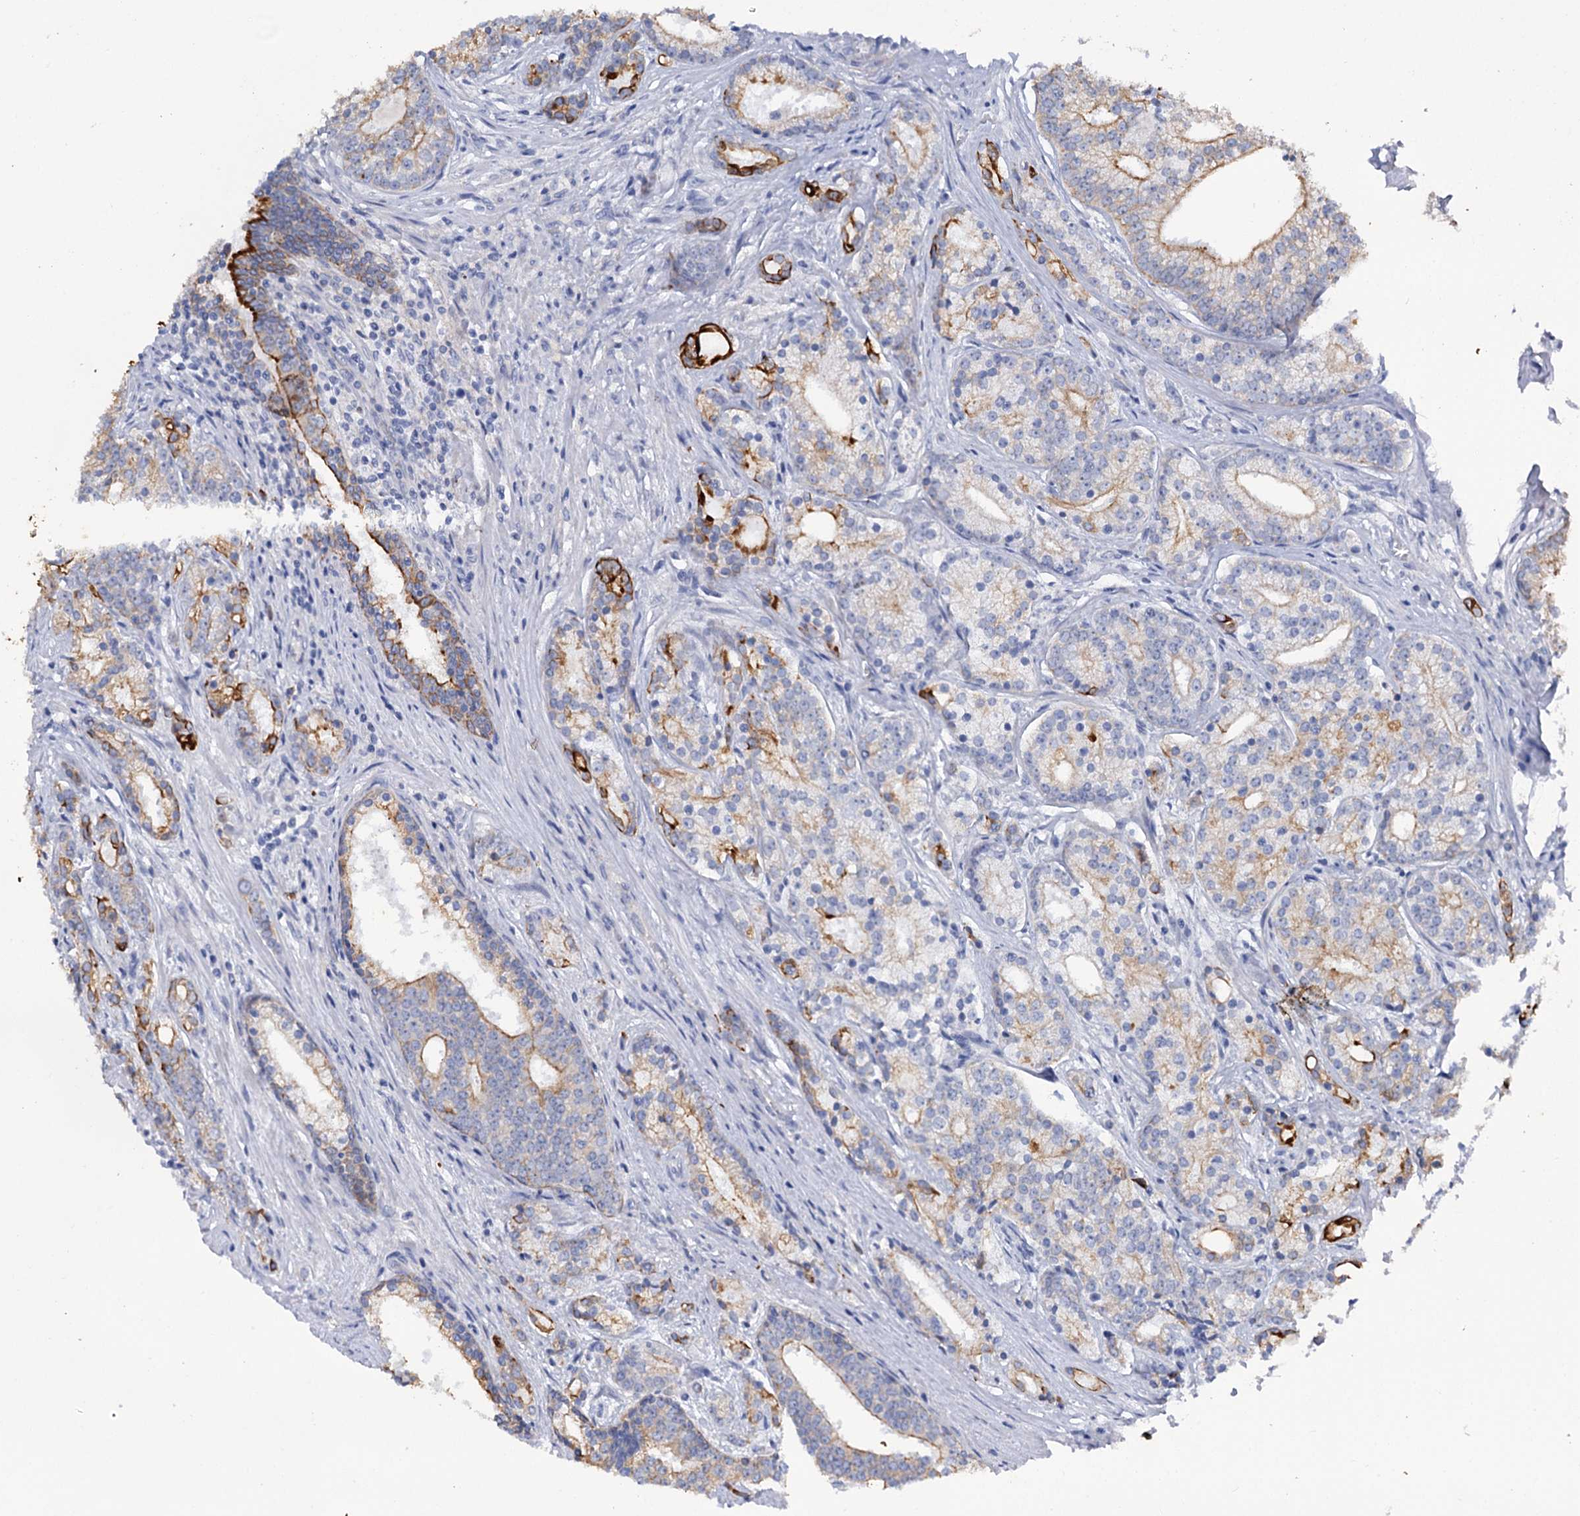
{"staining": {"intensity": "moderate", "quantity": "<25%", "location": "cytoplasmic/membranous"}, "tissue": "prostate cancer", "cell_type": "Tumor cells", "image_type": "cancer", "snomed": [{"axis": "morphology", "description": "Adenocarcinoma, Low grade"}, {"axis": "topography", "description": "Prostate"}], "caption": "Moderate cytoplasmic/membranous staining is appreciated in about <25% of tumor cells in prostate low-grade adenocarcinoma.", "gene": "FAAP20", "patient": {"sex": "male", "age": 71}}